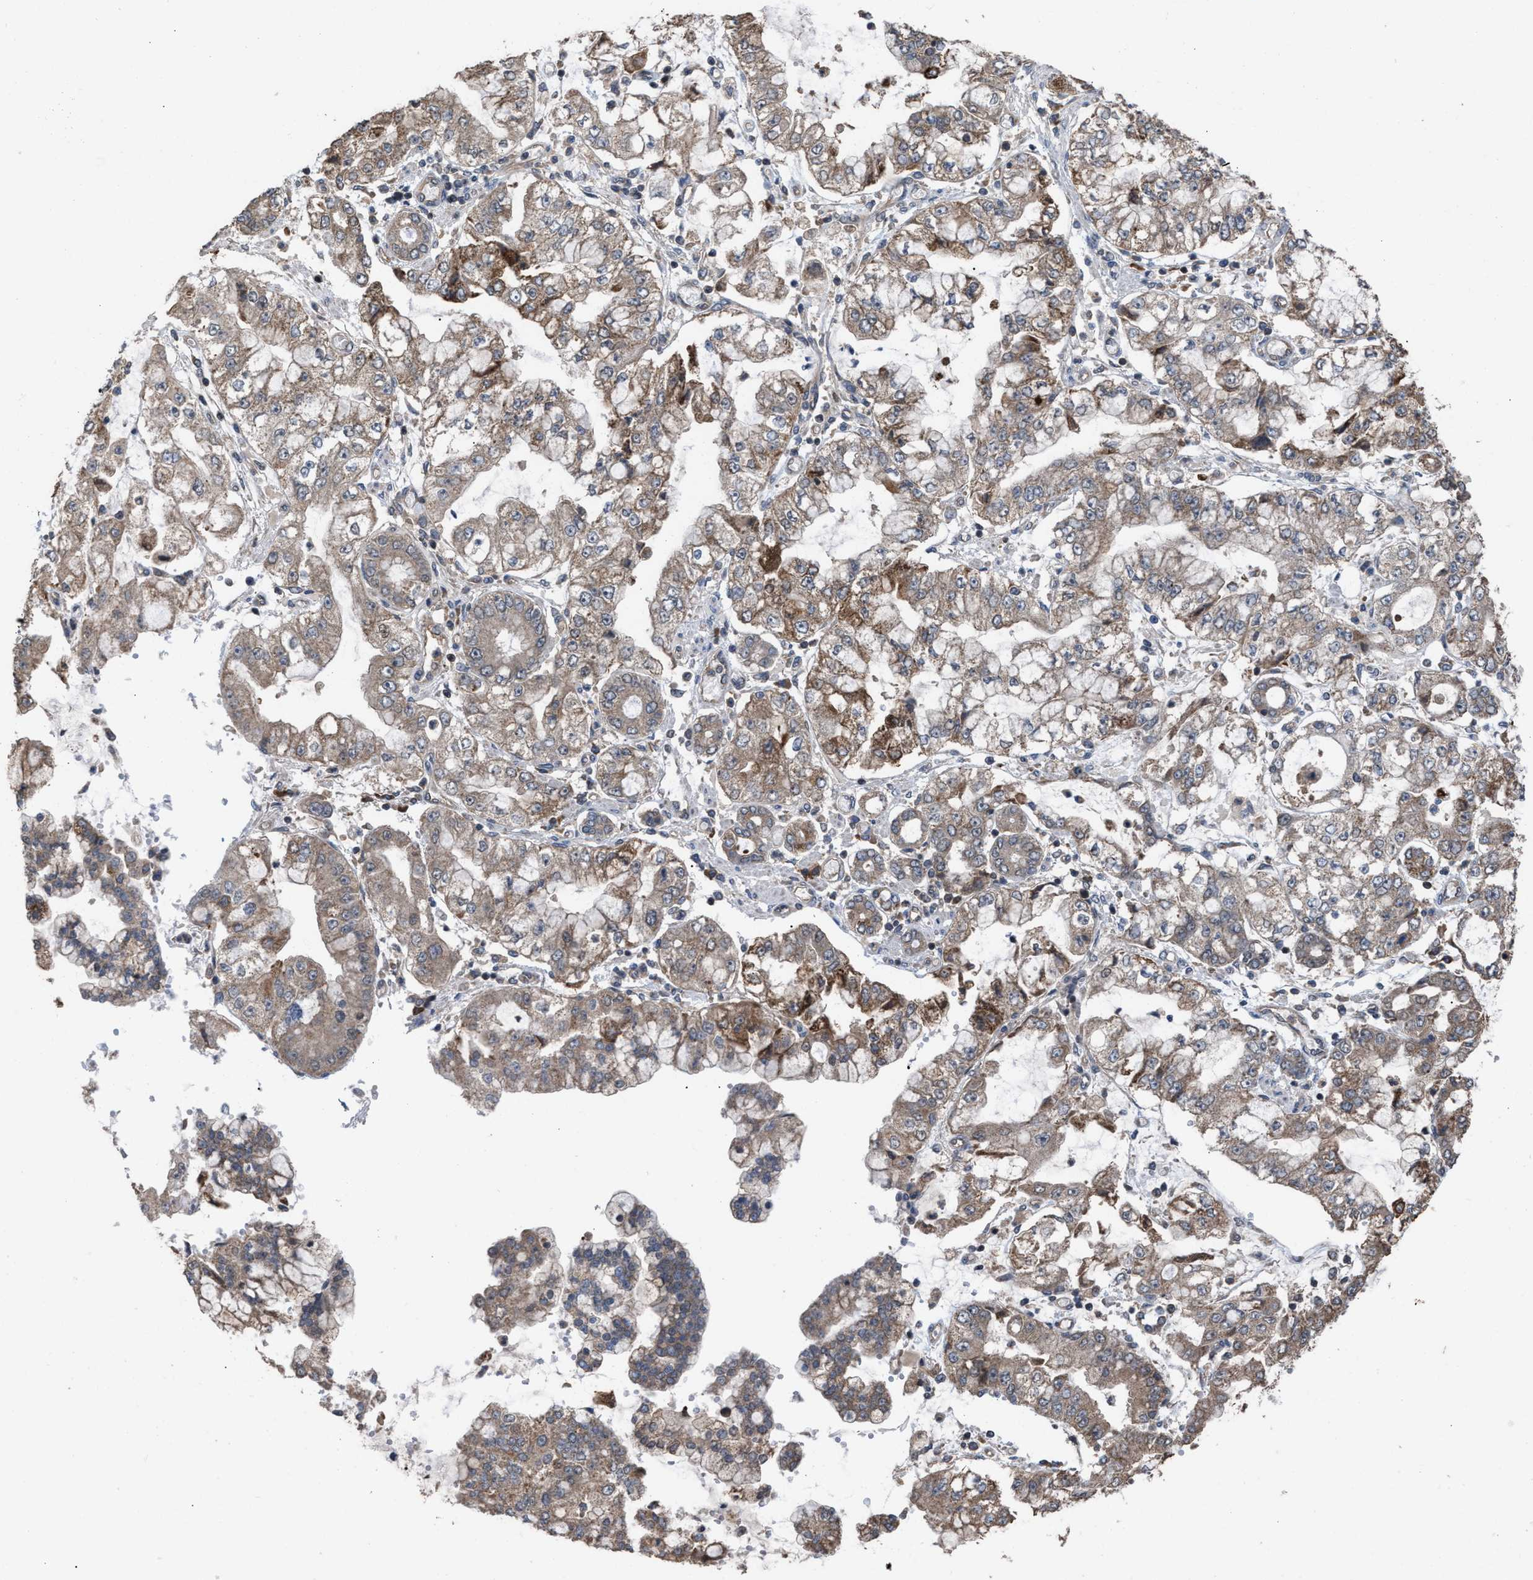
{"staining": {"intensity": "moderate", "quantity": "25%-75%", "location": "cytoplasmic/membranous"}, "tissue": "stomach cancer", "cell_type": "Tumor cells", "image_type": "cancer", "snomed": [{"axis": "morphology", "description": "Adenocarcinoma, NOS"}, {"axis": "topography", "description": "Stomach"}], "caption": "Stomach cancer was stained to show a protein in brown. There is medium levels of moderate cytoplasmic/membranous expression in approximately 25%-75% of tumor cells. Using DAB (brown) and hematoxylin (blue) stains, captured at high magnification using brightfield microscopy.", "gene": "C9orf78", "patient": {"sex": "male", "age": 76}}